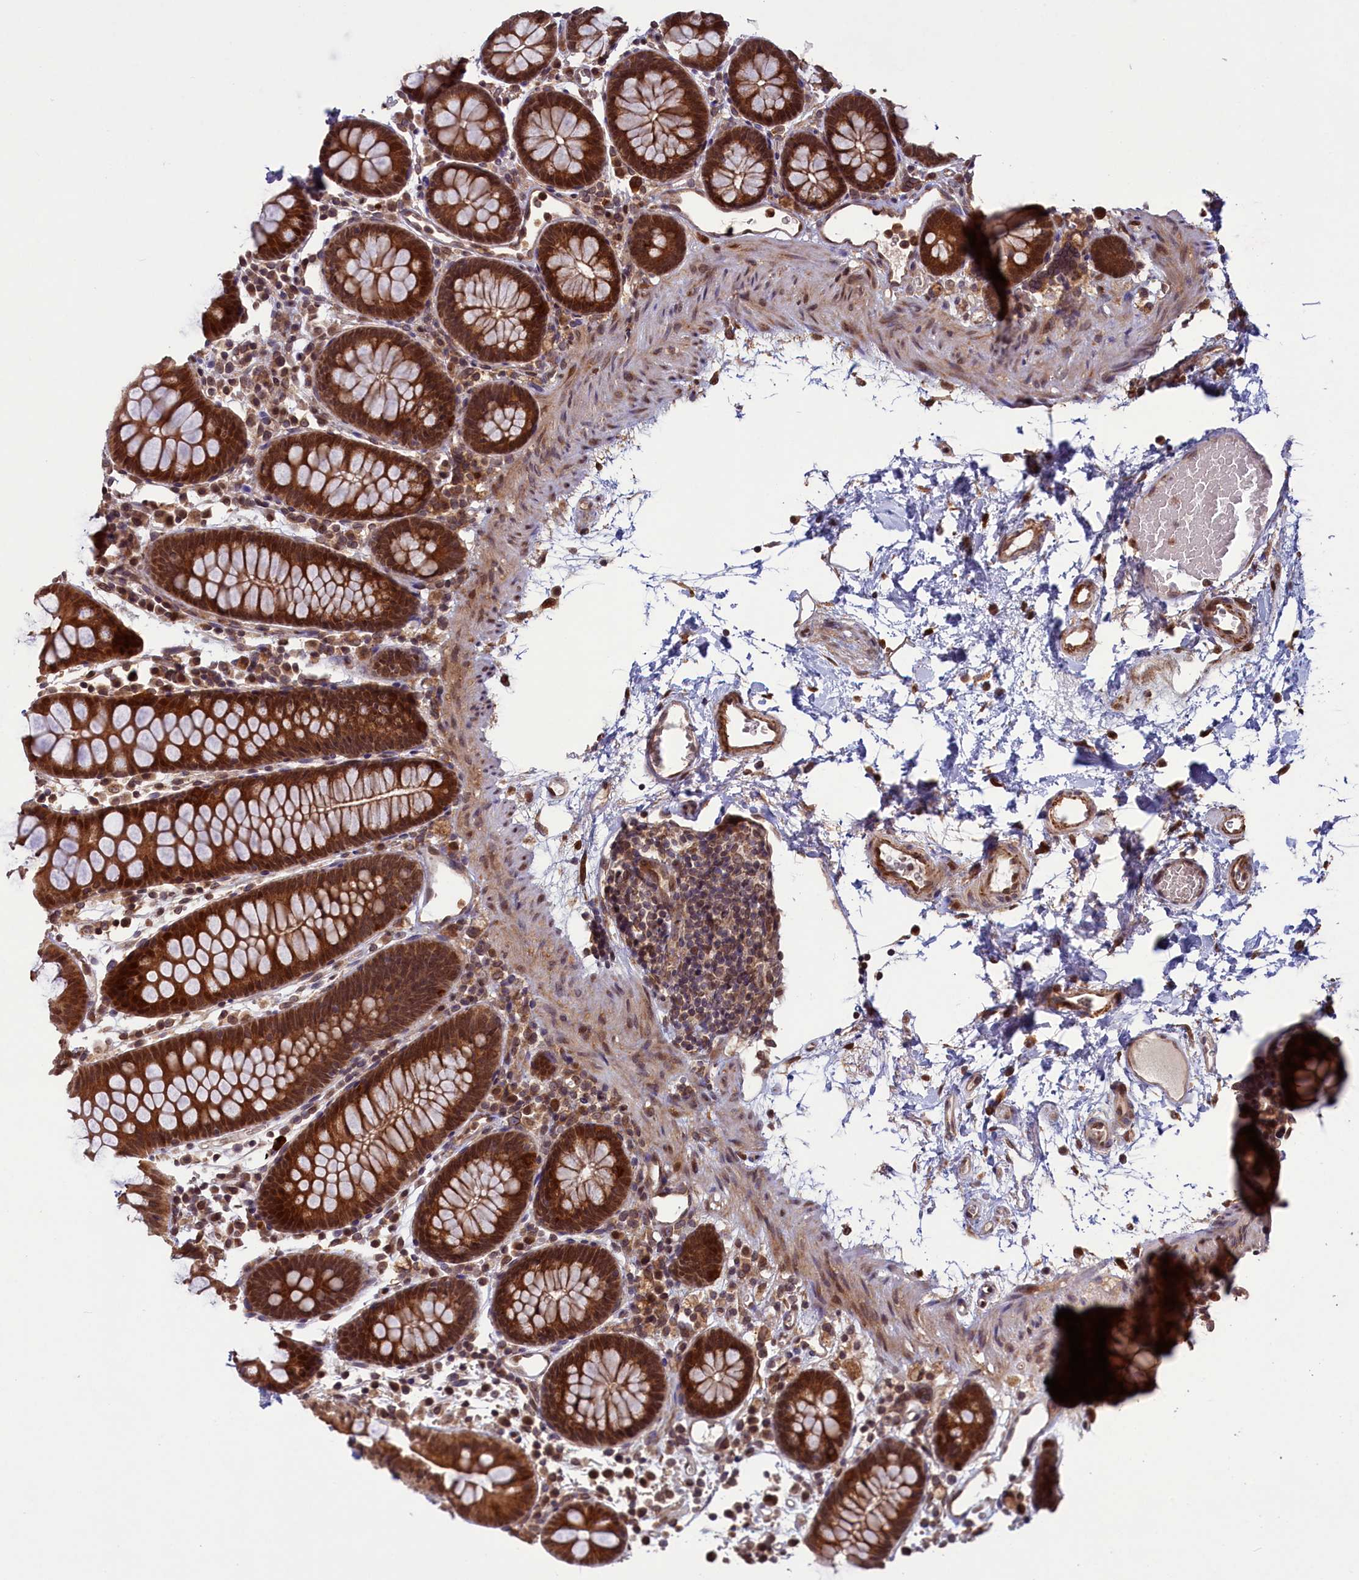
{"staining": {"intensity": "moderate", "quantity": "25%-75%", "location": "cytoplasmic/membranous,nuclear"}, "tissue": "colon", "cell_type": "Endothelial cells", "image_type": "normal", "snomed": [{"axis": "morphology", "description": "Normal tissue, NOS"}, {"axis": "topography", "description": "Colon"}], "caption": "A brown stain highlights moderate cytoplasmic/membranous,nuclear positivity of a protein in endothelial cells of normal human colon.", "gene": "NAE1", "patient": {"sex": "male", "age": 75}}